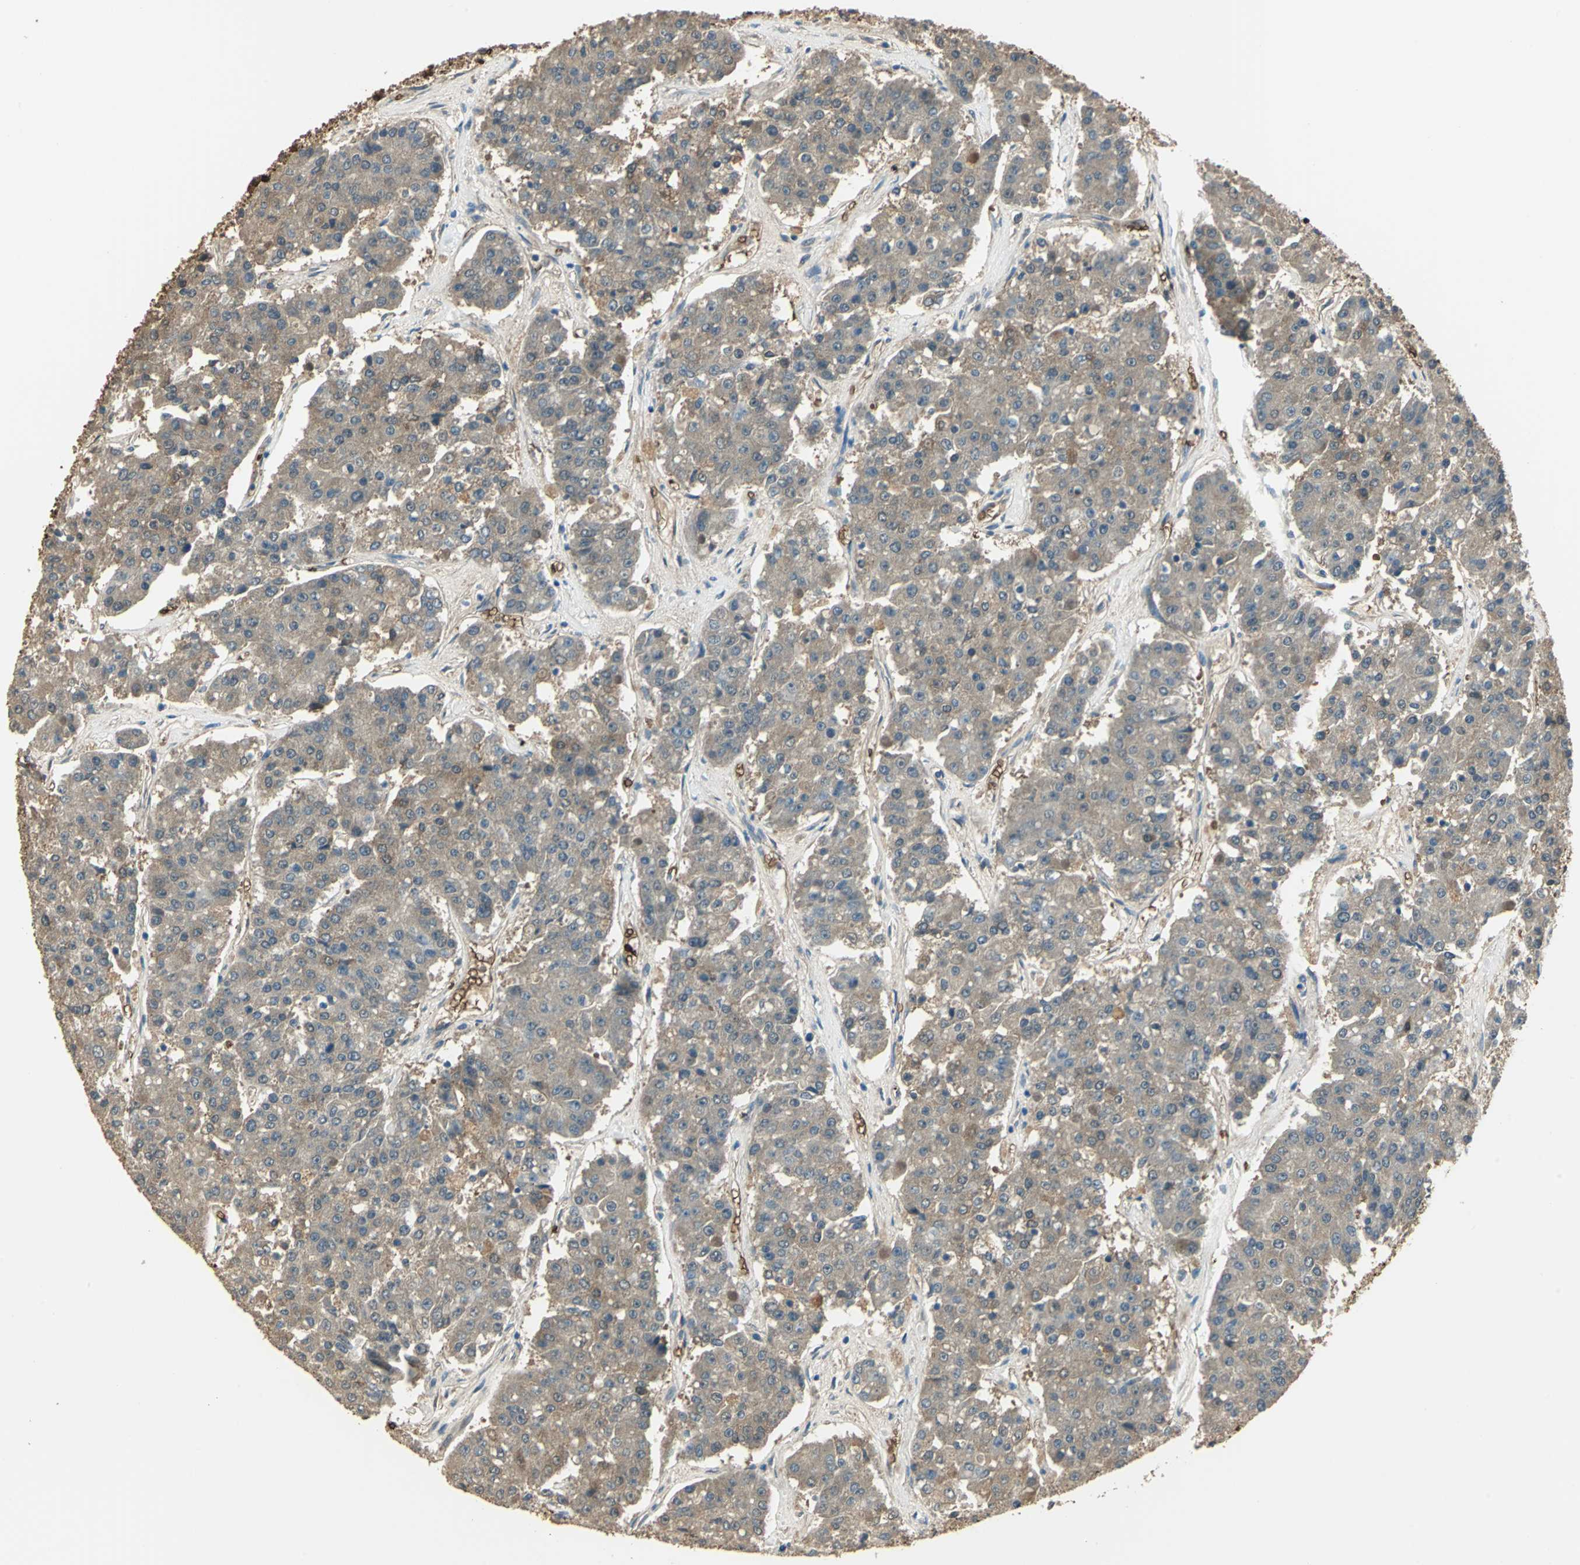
{"staining": {"intensity": "weak", "quantity": ">75%", "location": "cytoplasmic/membranous"}, "tissue": "pancreatic cancer", "cell_type": "Tumor cells", "image_type": "cancer", "snomed": [{"axis": "morphology", "description": "Adenocarcinoma, NOS"}, {"axis": "topography", "description": "Pancreas"}], "caption": "Immunohistochemistry (DAB) staining of adenocarcinoma (pancreatic) reveals weak cytoplasmic/membranous protein staining in approximately >75% of tumor cells. The protein is shown in brown color, while the nuclei are stained blue.", "gene": "DDAH1", "patient": {"sex": "male", "age": 50}}